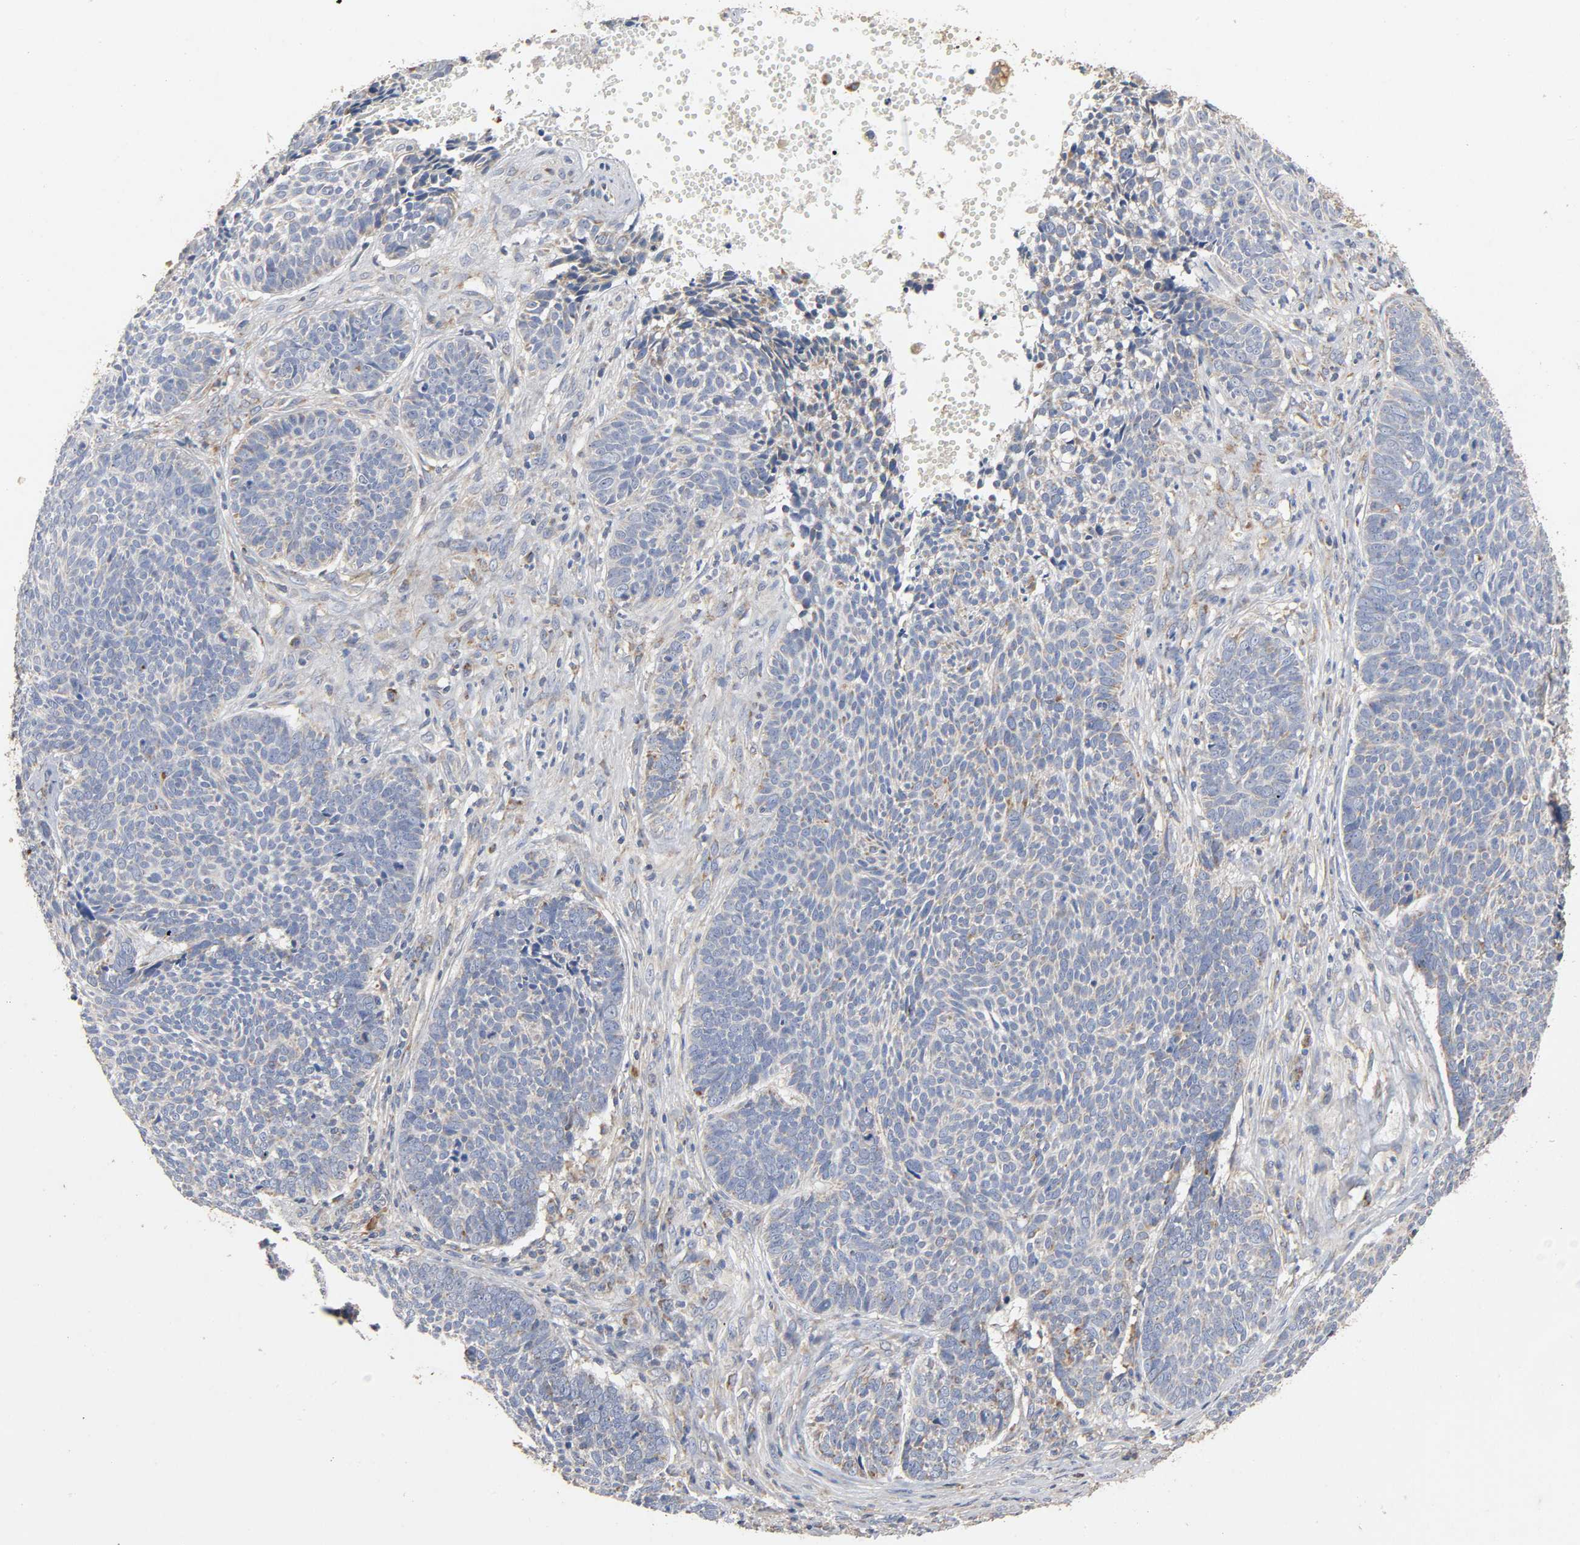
{"staining": {"intensity": "negative", "quantity": "none", "location": "none"}, "tissue": "skin cancer", "cell_type": "Tumor cells", "image_type": "cancer", "snomed": [{"axis": "morphology", "description": "Basal cell carcinoma"}, {"axis": "topography", "description": "Skin"}], "caption": "Protein analysis of basal cell carcinoma (skin) demonstrates no significant staining in tumor cells. Nuclei are stained in blue.", "gene": "NDUFS3", "patient": {"sex": "male", "age": 84}}